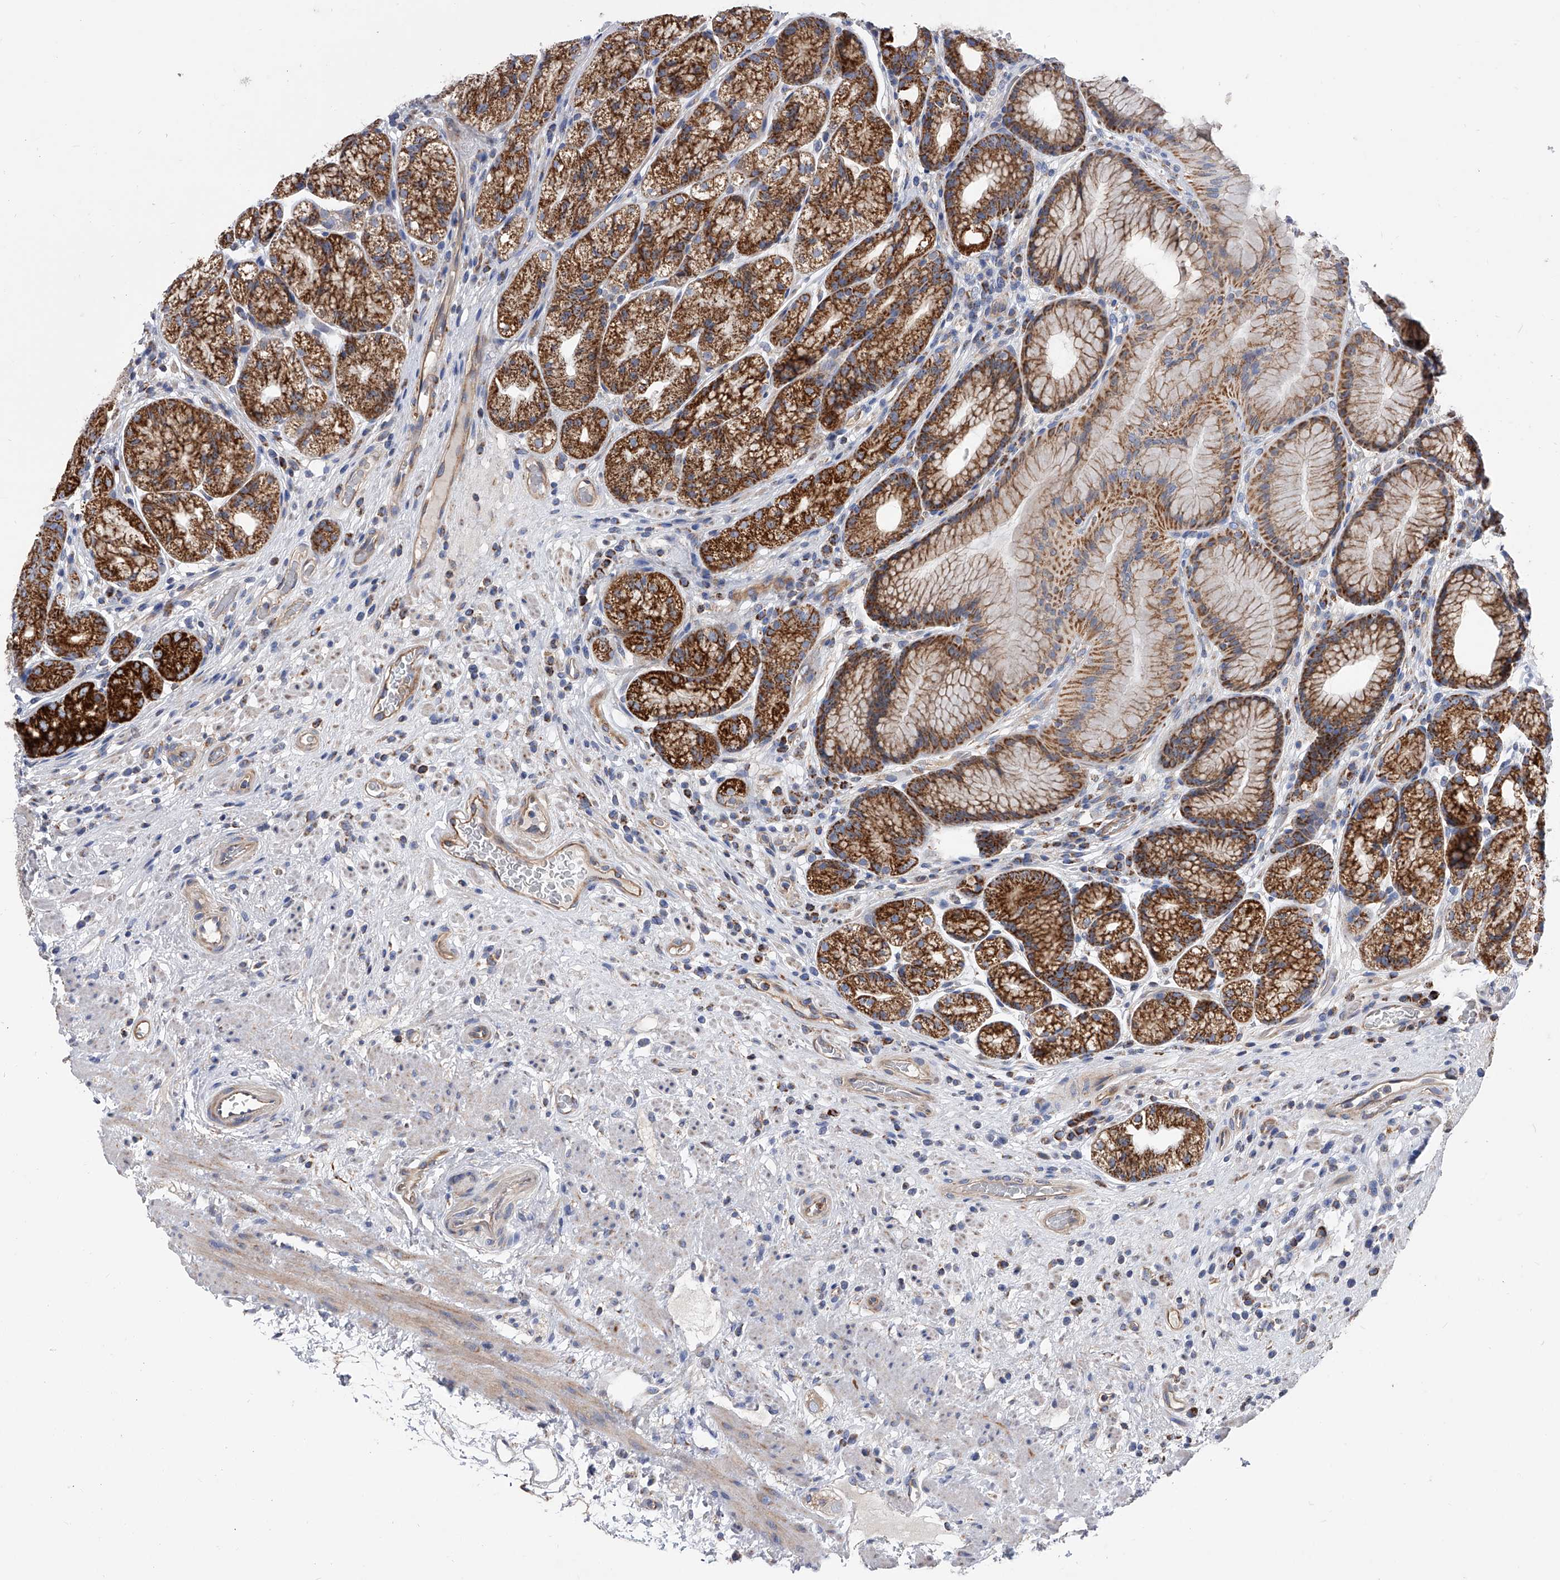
{"staining": {"intensity": "strong", "quantity": ">75%", "location": "cytoplasmic/membranous"}, "tissue": "stomach", "cell_type": "Glandular cells", "image_type": "normal", "snomed": [{"axis": "morphology", "description": "Normal tissue, NOS"}, {"axis": "topography", "description": "Stomach"}], "caption": "Immunohistochemistry (DAB (3,3'-diaminobenzidine)) staining of benign stomach displays strong cytoplasmic/membranous protein positivity in about >75% of glandular cells.", "gene": "PDSS2", "patient": {"sex": "male", "age": 57}}